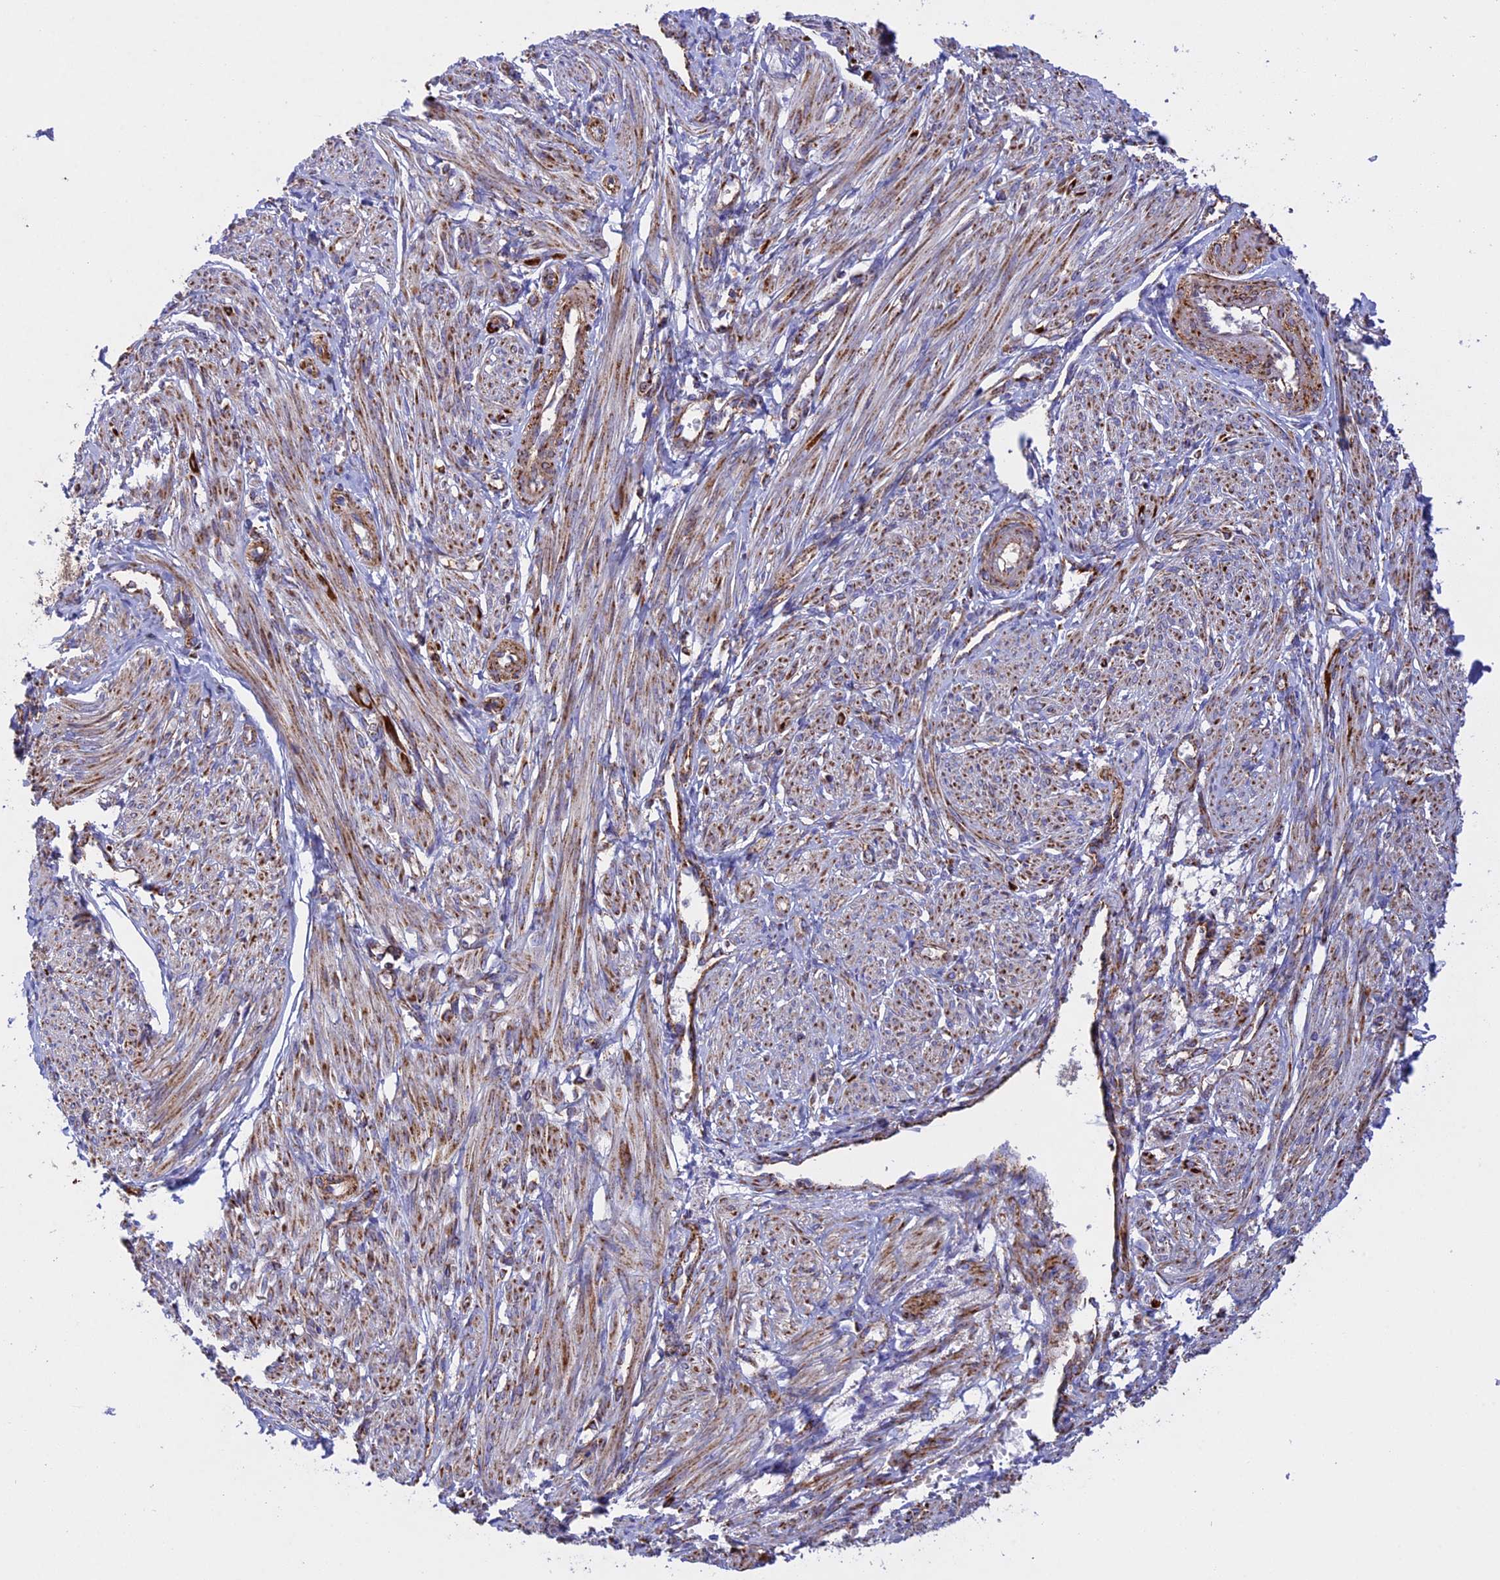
{"staining": {"intensity": "moderate", "quantity": ">75%", "location": "cytoplasmic/membranous"}, "tissue": "smooth muscle", "cell_type": "Smooth muscle cells", "image_type": "normal", "snomed": [{"axis": "morphology", "description": "Normal tissue, NOS"}, {"axis": "topography", "description": "Smooth muscle"}], "caption": "Benign smooth muscle was stained to show a protein in brown. There is medium levels of moderate cytoplasmic/membranous staining in about >75% of smooth muscle cells.", "gene": "UQCRB", "patient": {"sex": "female", "age": 39}}